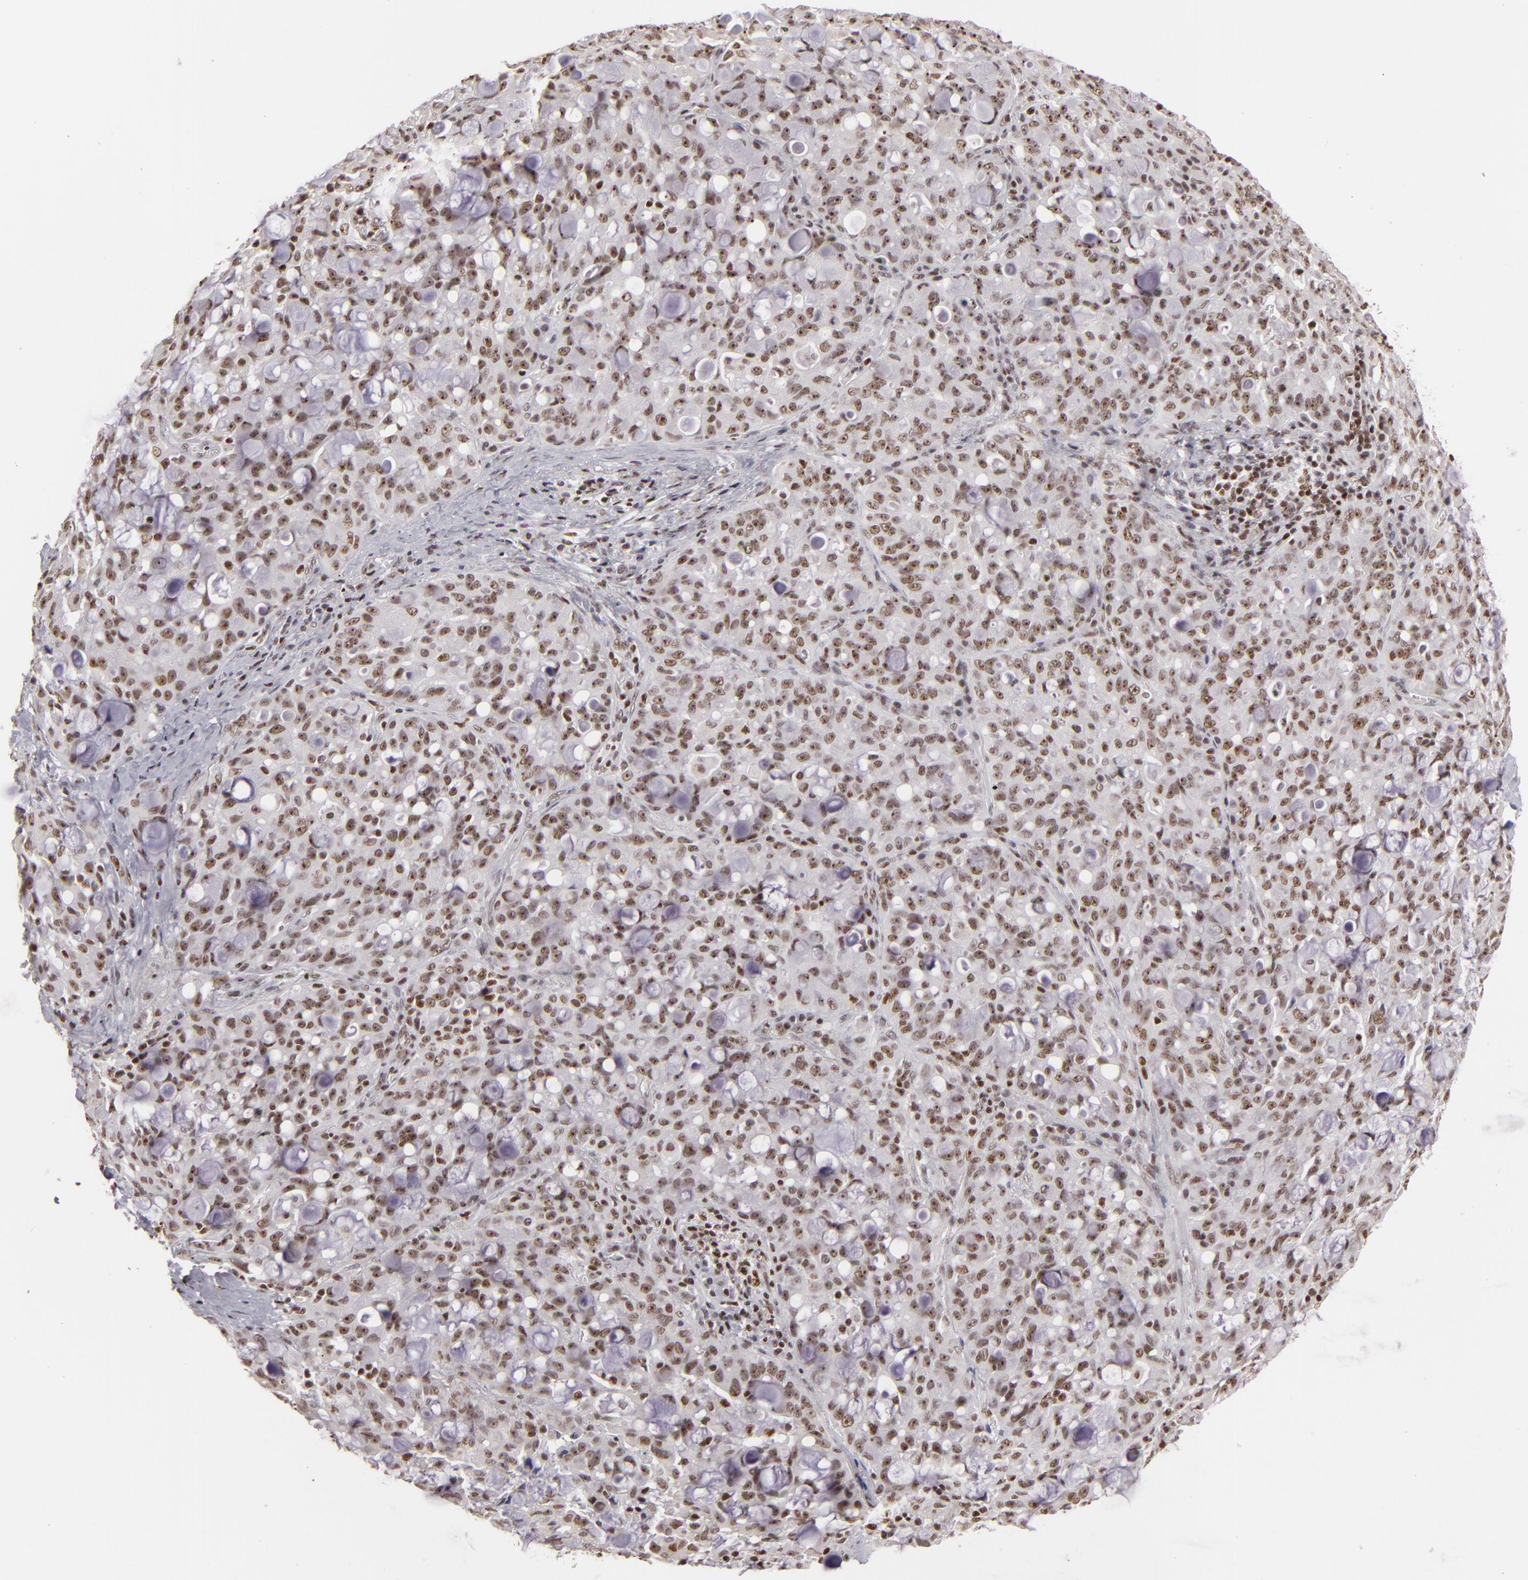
{"staining": {"intensity": "moderate", "quantity": ">75%", "location": "nuclear"}, "tissue": "lung cancer", "cell_type": "Tumor cells", "image_type": "cancer", "snomed": [{"axis": "morphology", "description": "Adenocarcinoma, NOS"}, {"axis": "topography", "description": "Lung"}], "caption": "Immunohistochemical staining of human lung cancer exhibits moderate nuclear protein staining in about >75% of tumor cells. The staining is performed using DAB brown chromogen to label protein expression. The nuclei are counter-stained blue using hematoxylin.", "gene": "DAXX", "patient": {"sex": "female", "age": 44}}